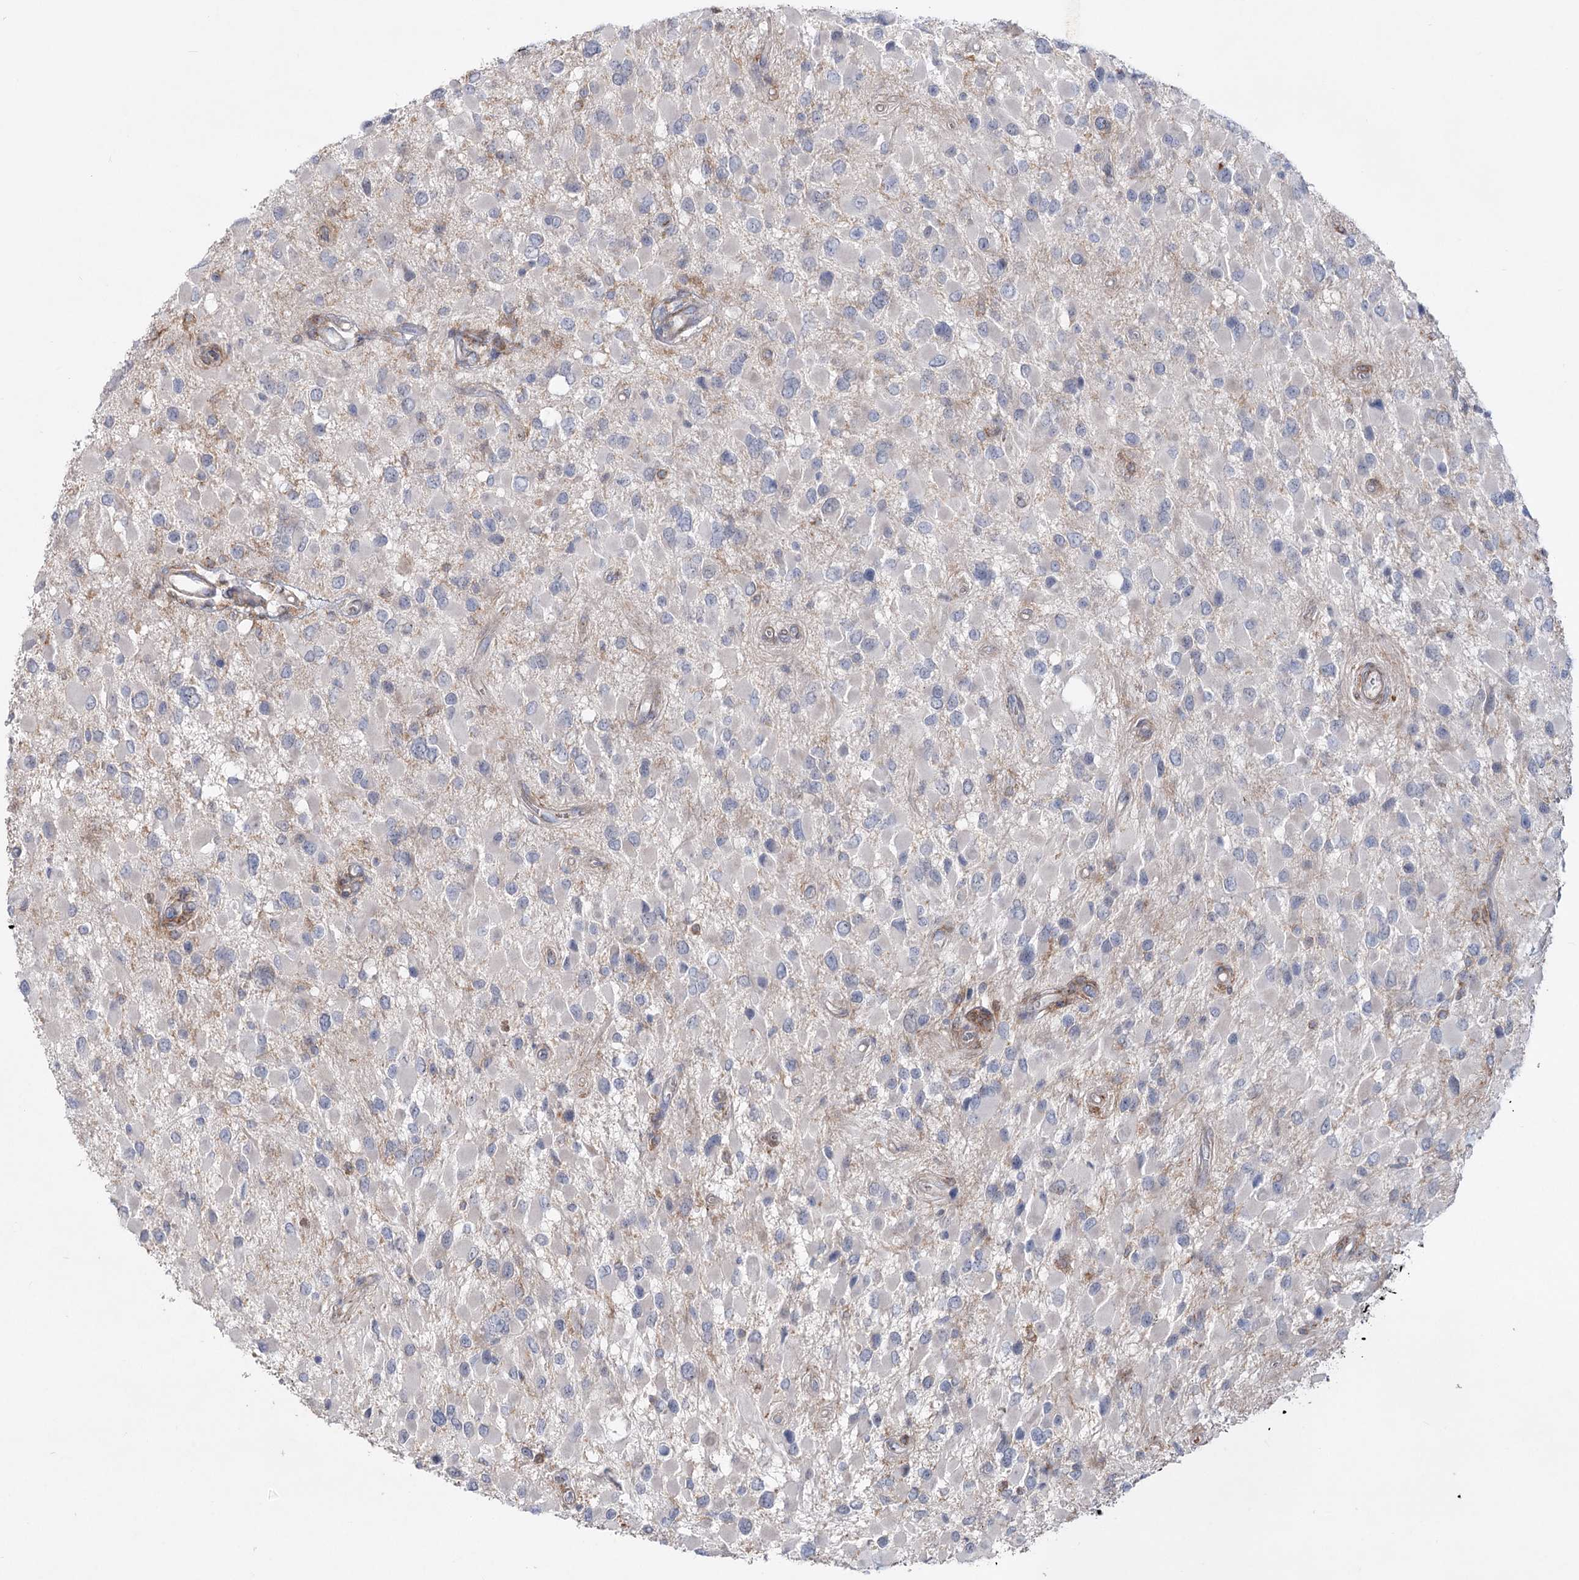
{"staining": {"intensity": "negative", "quantity": "none", "location": "none"}, "tissue": "glioma", "cell_type": "Tumor cells", "image_type": "cancer", "snomed": [{"axis": "morphology", "description": "Glioma, malignant, High grade"}, {"axis": "topography", "description": "Brain"}], "caption": "Tumor cells show no significant positivity in high-grade glioma (malignant).", "gene": "LARP1B", "patient": {"sex": "male", "age": 53}}